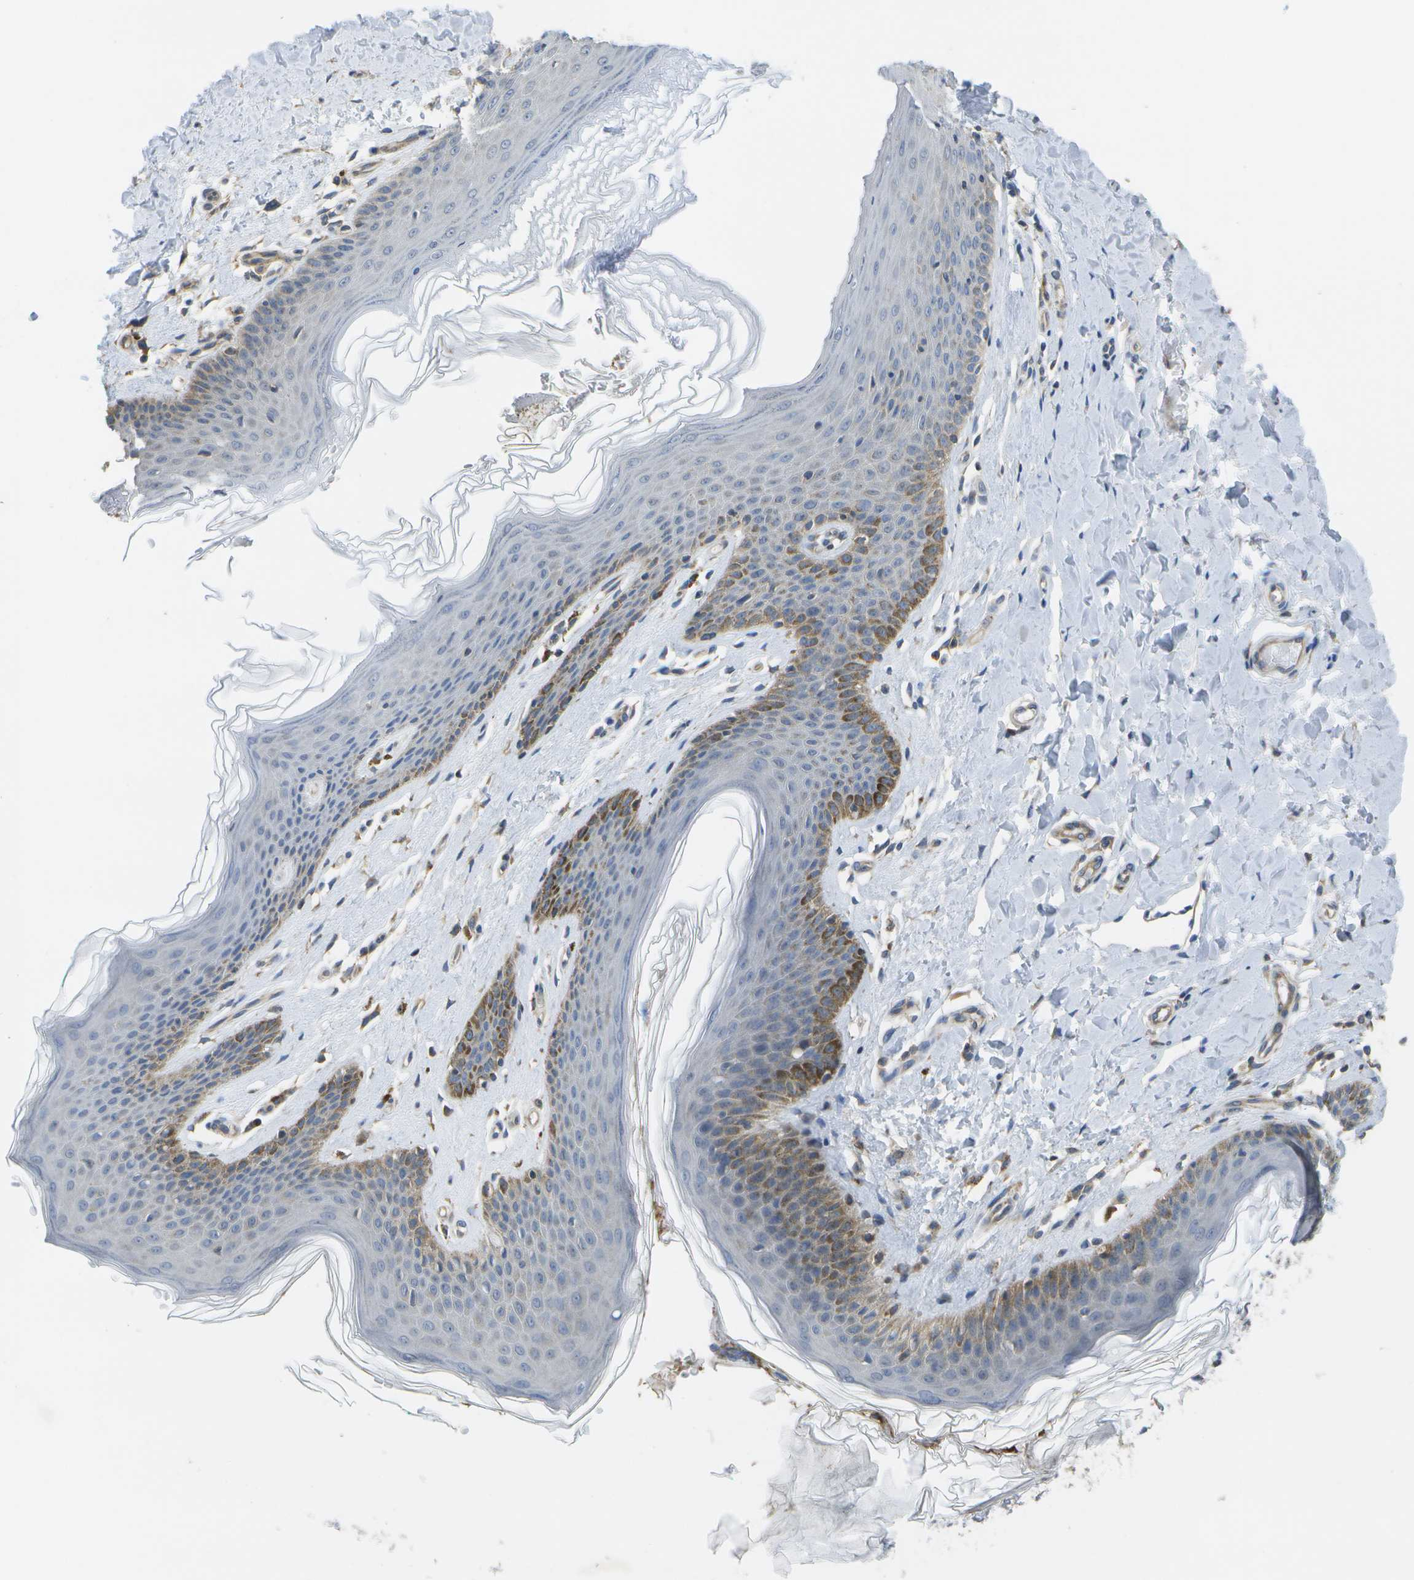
{"staining": {"intensity": "moderate", "quantity": "25%-75%", "location": "cytoplasmic/membranous"}, "tissue": "skin", "cell_type": "Epidermal cells", "image_type": "normal", "snomed": [{"axis": "morphology", "description": "Normal tissue, NOS"}, {"axis": "topography", "description": "Vulva"}], "caption": "Benign skin was stained to show a protein in brown. There is medium levels of moderate cytoplasmic/membranous expression in approximately 25%-75% of epidermal cells. Nuclei are stained in blue.", "gene": "DPM3", "patient": {"sex": "female", "age": 66}}